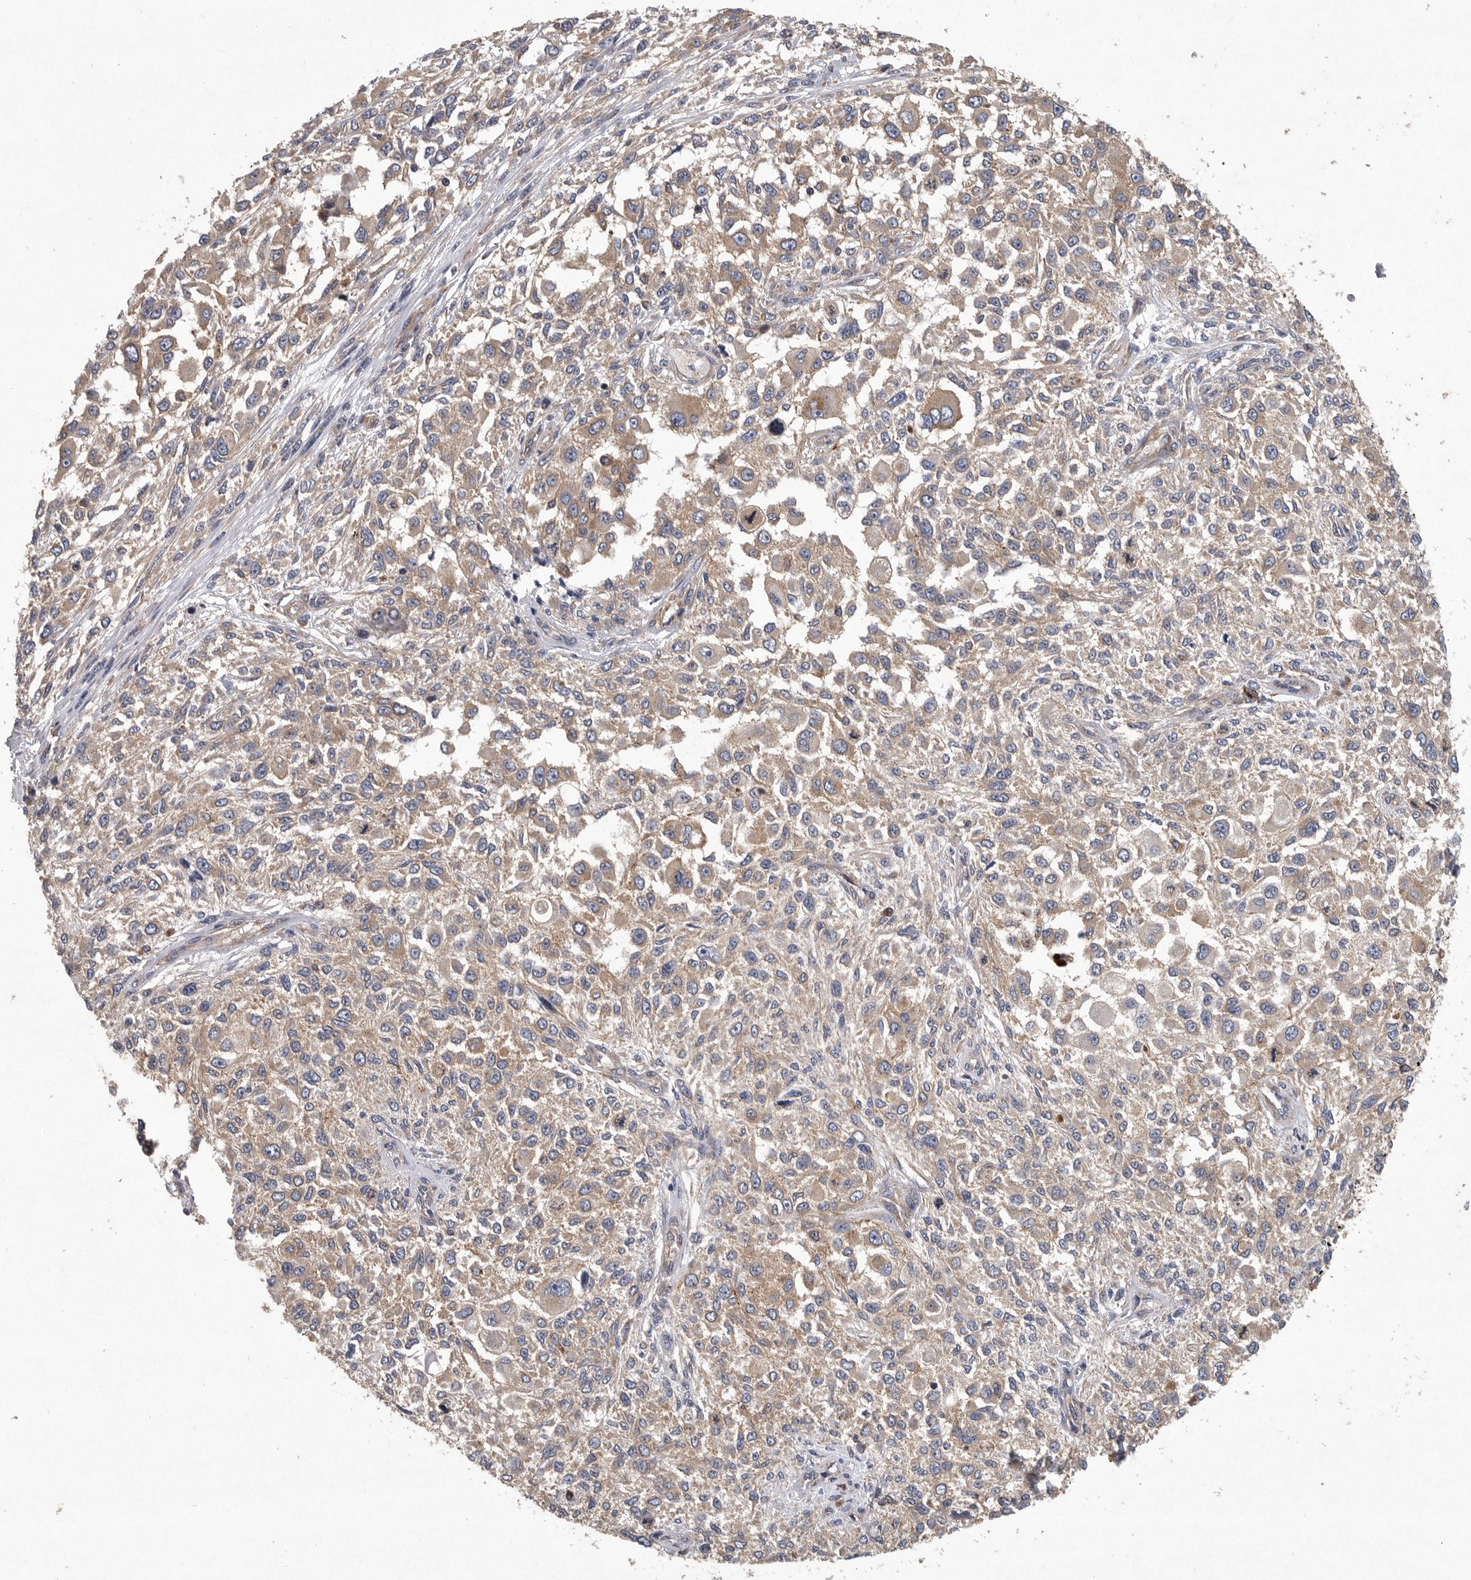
{"staining": {"intensity": "weak", "quantity": "25%-75%", "location": "cytoplasmic/membranous"}, "tissue": "melanoma", "cell_type": "Tumor cells", "image_type": "cancer", "snomed": [{"axis": "morphology", "description": "Necrosis, NOS"}, {"axis": "morphology", "description": "Malignant melanoma, NOS"}, {"axis": "topography", "description": "Skin"}], "caption": "Melanoma stained with a protein marker demonstrates weak staining in tumor cells.", "gene": "OXR1", "patient": {"sex": "female", "age": 87}}